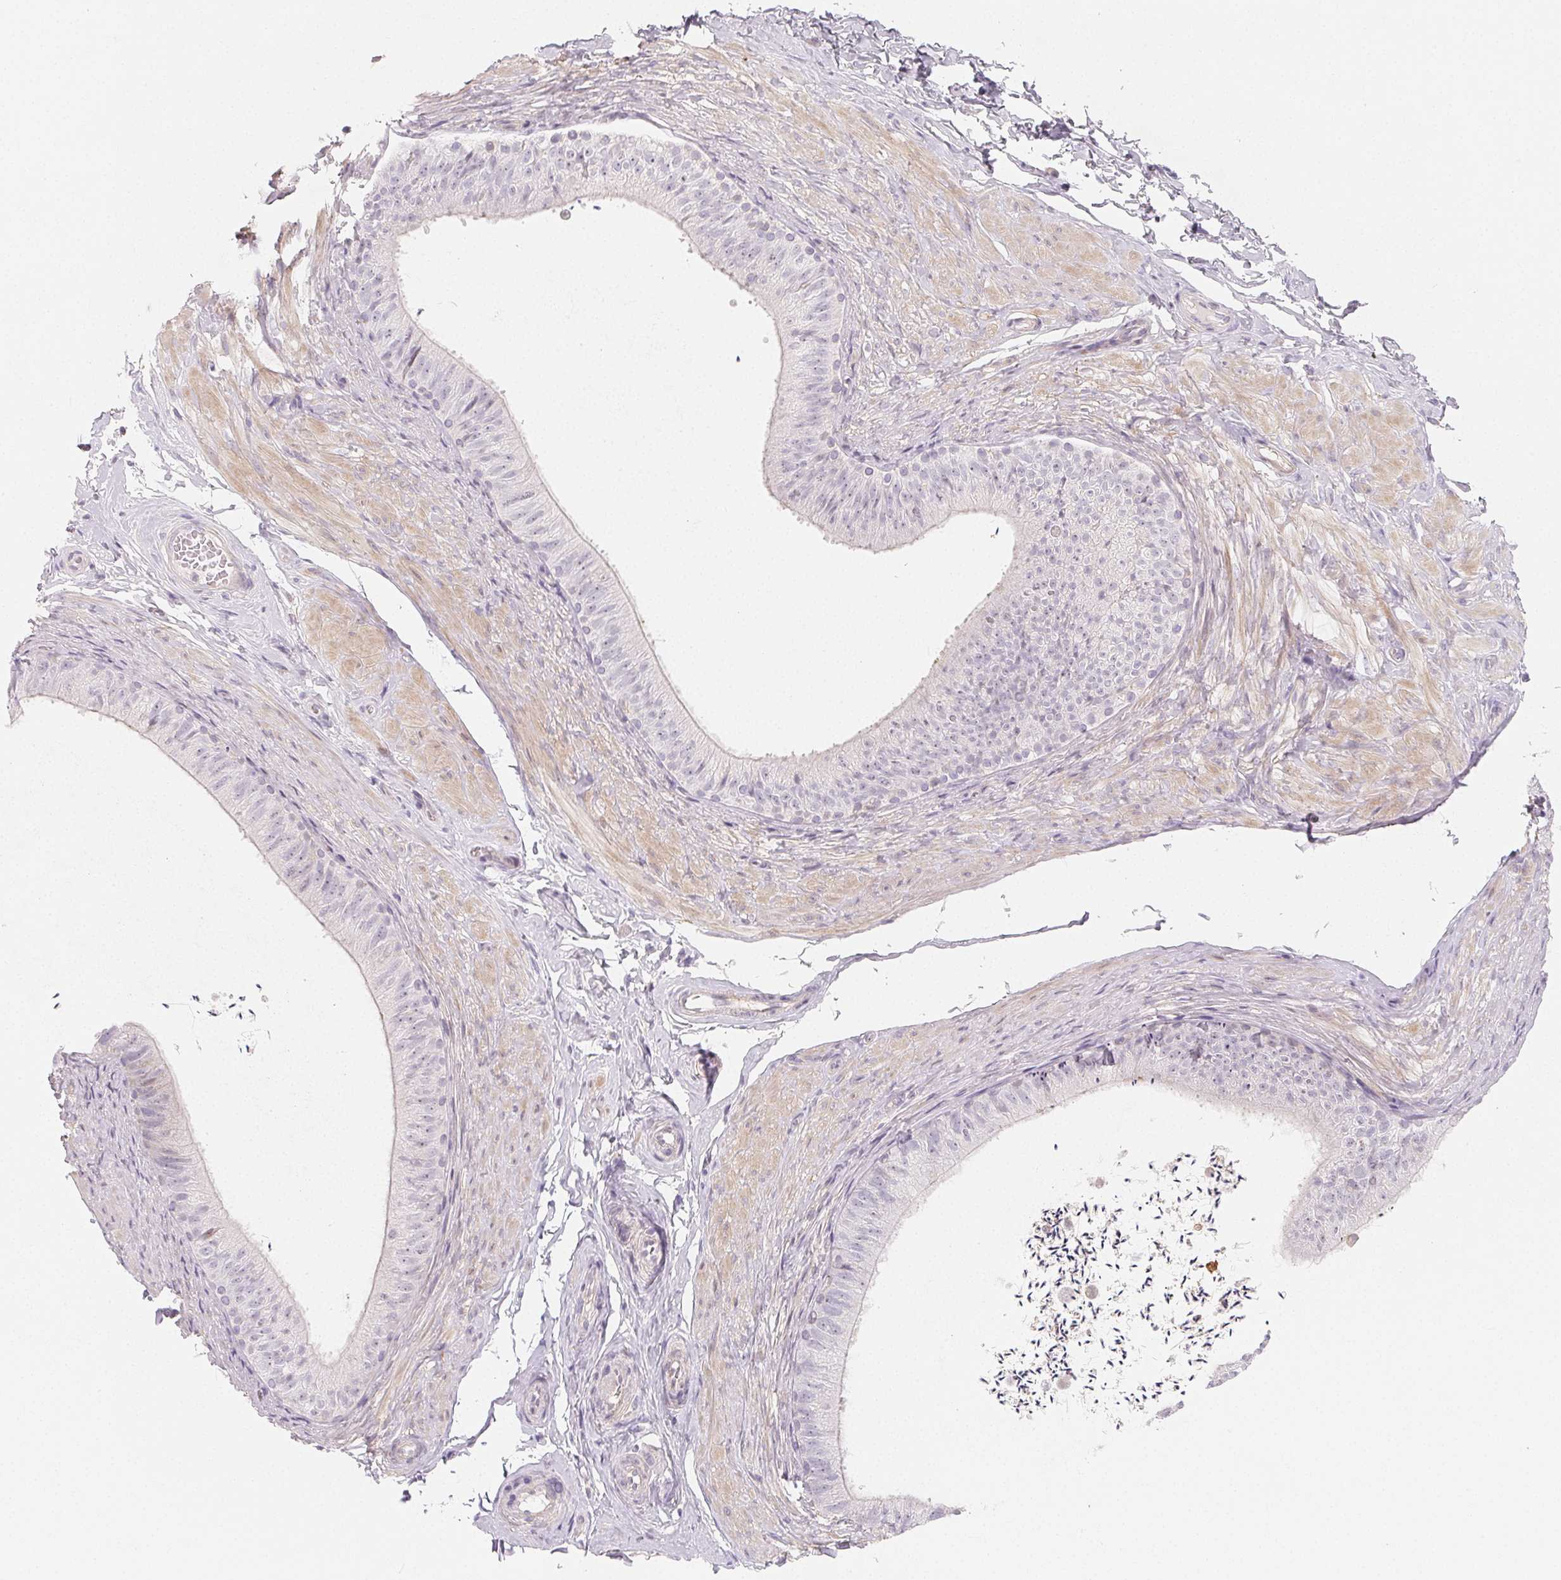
{"staining": {"intensity": "negative", "quantity": "none", "location": "none"}, "tissue": "epididymis", "cell_type": "Glandular cells", "image_type": "normal", "snomed": [{"axis": "morphology", "description": "Normal tissue, NOS"}, {"axis": "topography", "description": "Epididymis, spermatic cord, NOS"}, {"axis": "topography", "description": "Epididymis"}, {"axis": "topography", "description": "Peripheral nerve tissue"}], "caption": "An IHC photomicrograph of benign epididymis is shown. There is no staining in glandular cells of epididymis.", "gene": "LRRC23", "patient": {"sex": "male", "age": 29}}